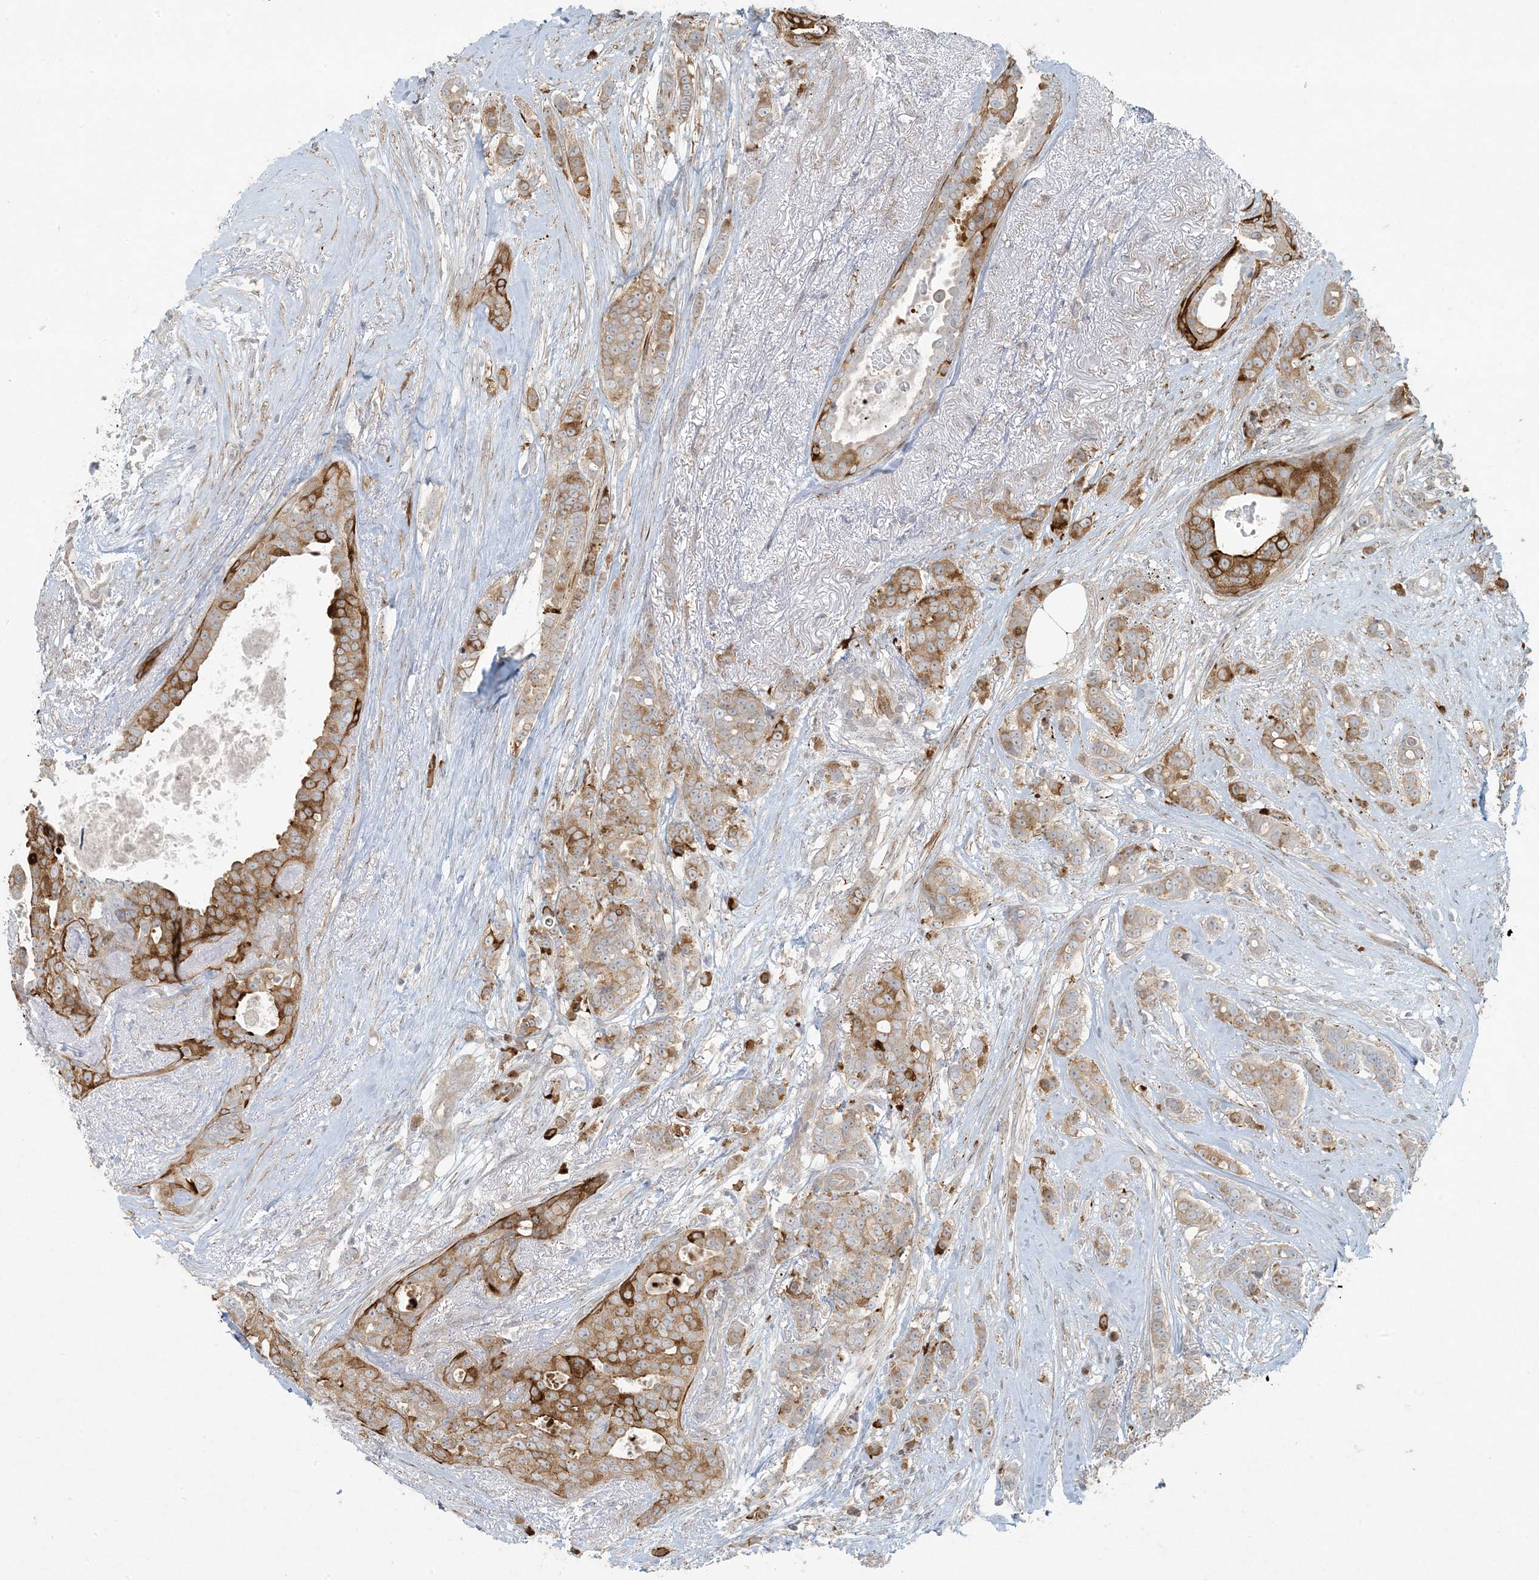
{"staining": {"intensity": "strong", "quantity": "<25%", "location": "cytoplasmic/membranous"}, "tissue": "breast cancer", "cell_type": "Tumor cells", "image_type": "cancer", "snomed": [{"axis": "morphology", "description": "Lobular carcinoma"}, {"axis": "topography", "description": "Breast"}], "caption": "Strong cytoplasmic/membranous staining for a protein is present in approximately <25% of tumor cells of breast cancer using immunohistochemistry (IHC).", "gene": "BCORL1", "patient": {"sex": "female", "age": 51}}